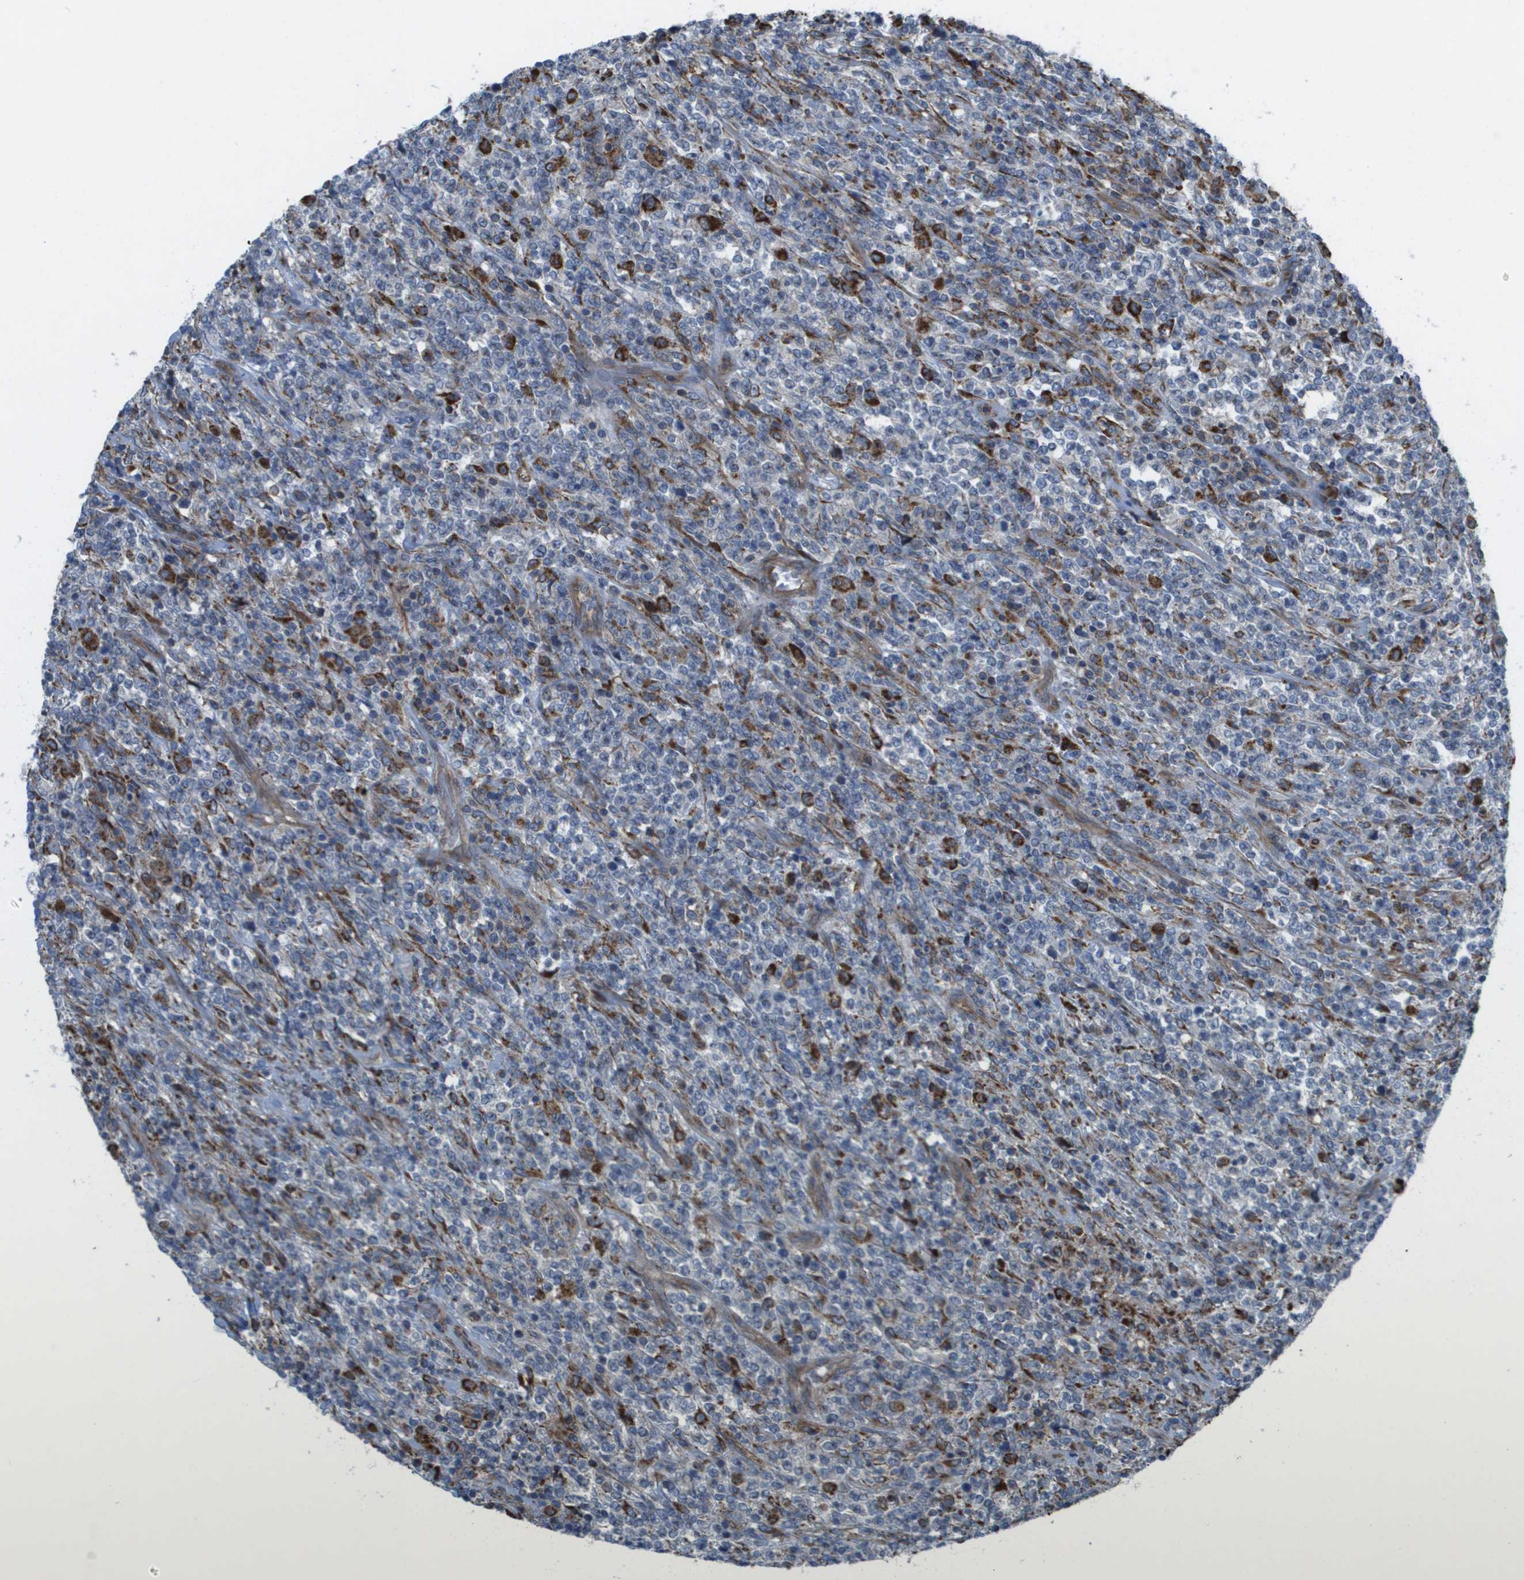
{"staining": {"intensity": "weak", "quantity": "<25%", "location": "cytoplasmic/membranous"}, "tissue": "lymphoma", "cell_type": "Tumor cells", "image_type": "cancer", "snomed": [{"axis": "morphology", "description": "Malignant lymphoma, non-Hodgkin's type, High grade"}, {"axis": "topography", "description": "Soft tissue"}], "caption": "The histopathology image demonstrates no significant expression in tumor cells of lymphoma.", "gene": "SLC6A9", "patient": {"sex": "male", "age": 18}}